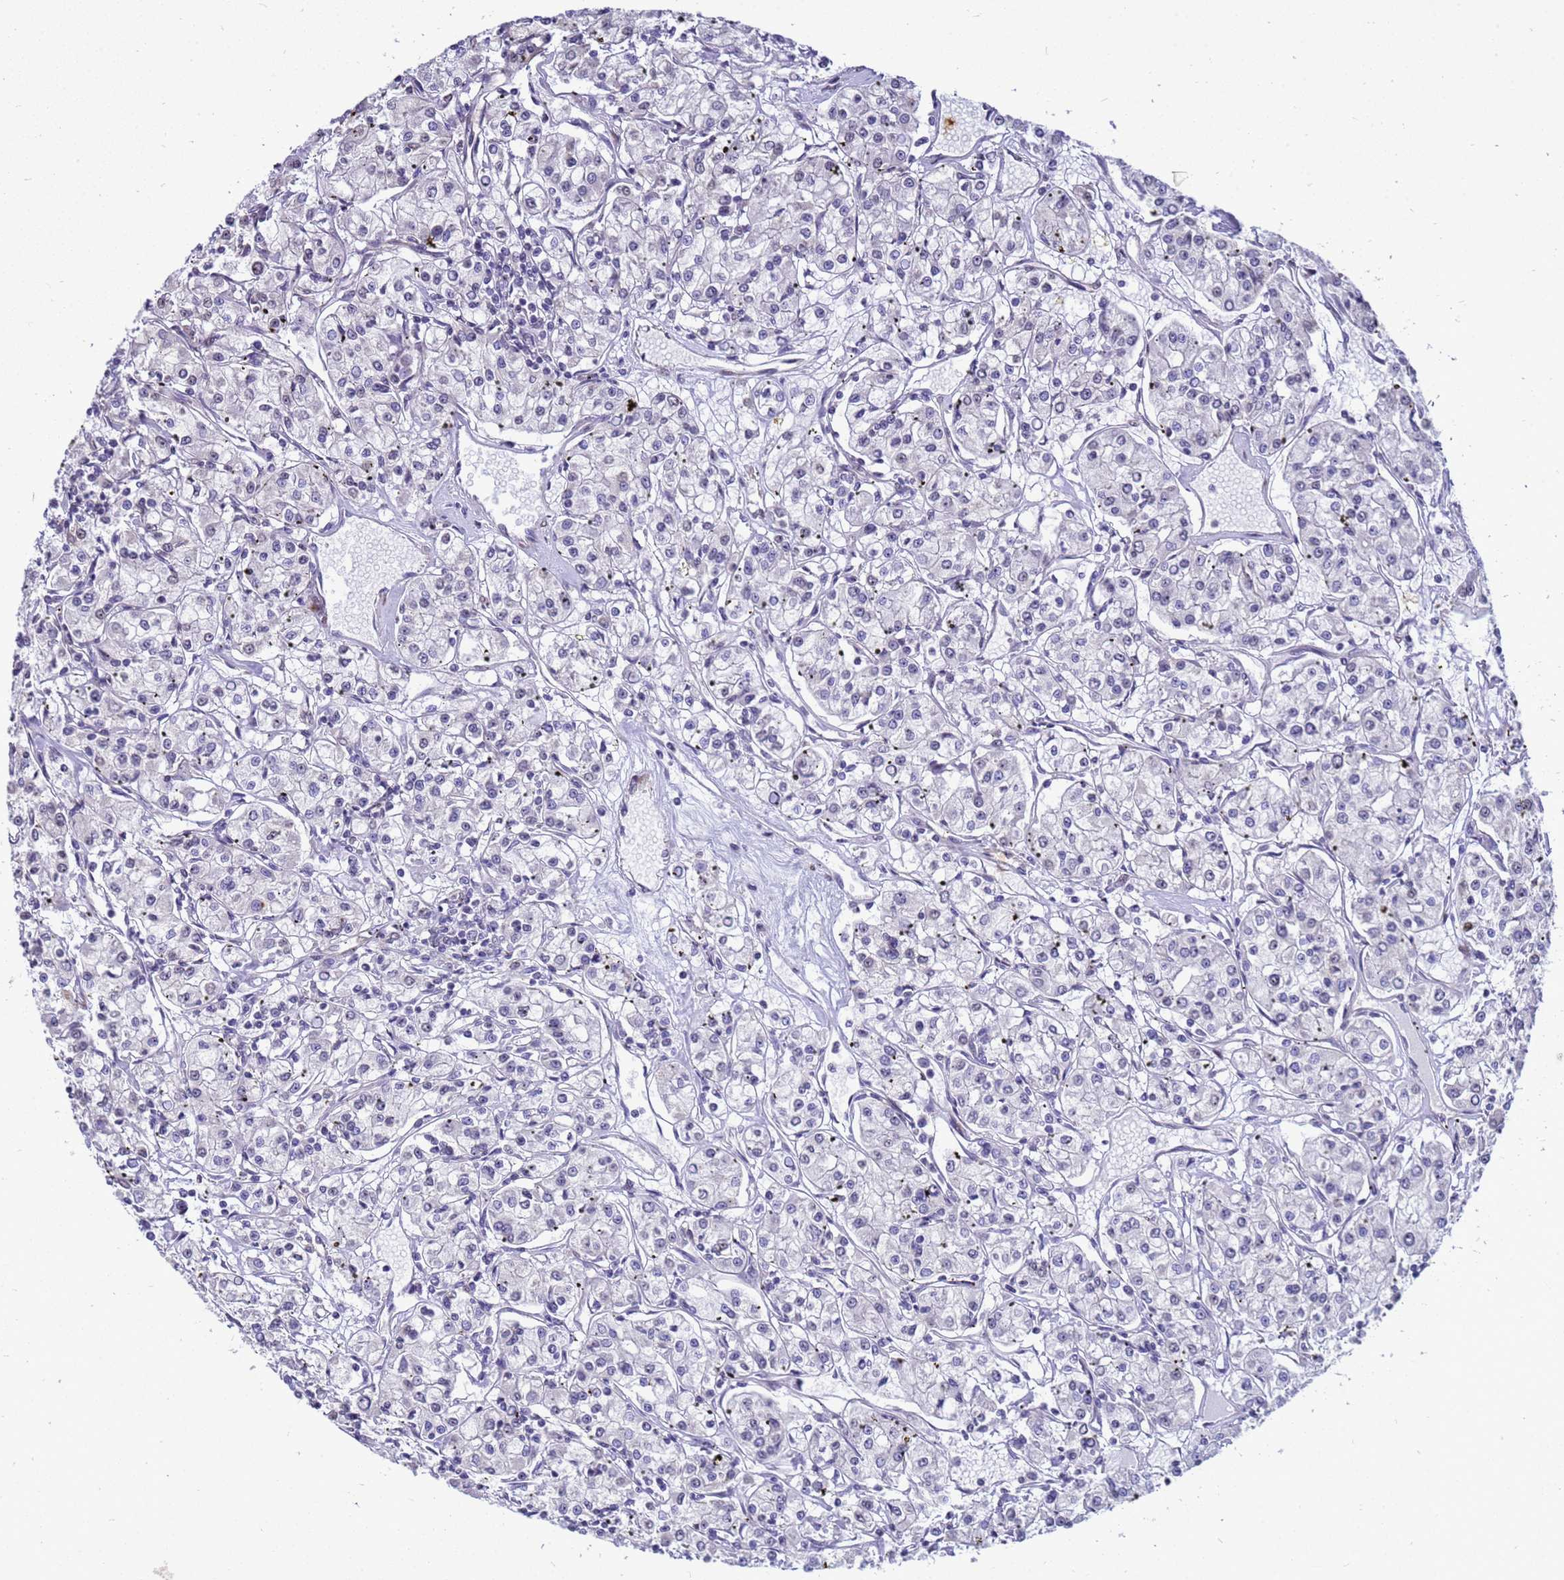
{"staining": {"intensity": "negative", "quantity": "none", "location": "none"}, "tissue": "renal cancer", "cell_type": "Tumor cells", "image_type": "cancer", "snomed": [{"axis": "morphology", "description": "Adenocarcinoma, NOS"}, {"axis": "topography", "description": "Kidney"}], "caption": "Photomicrograph shows no significant protein staining in tumor cells of renal adenocarcinoma.", "gene": "RSPO1", "patient": {"sex": "female", "age": 59}}